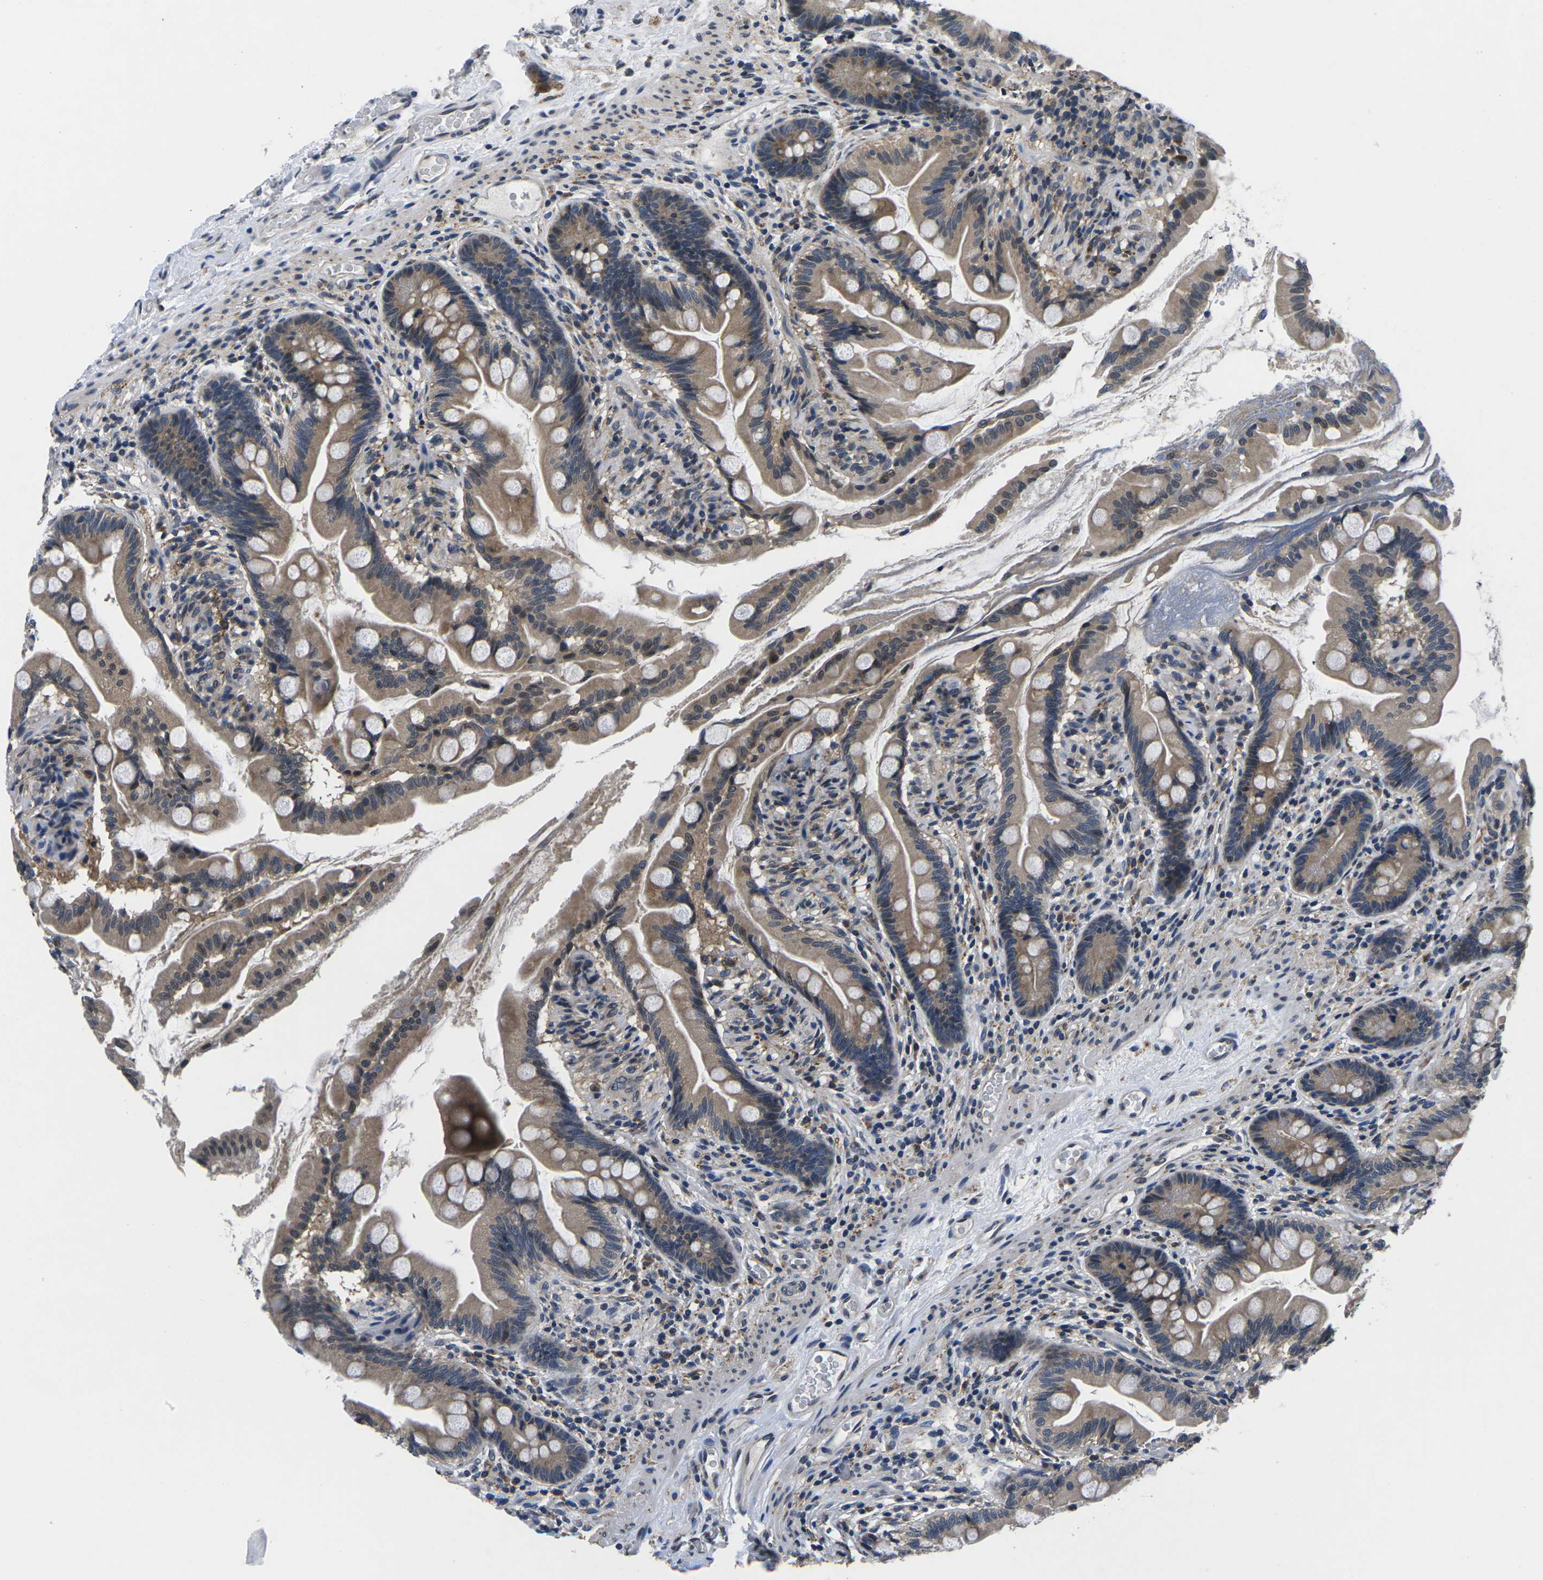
{"staining": {"intensity": "moderate", "quantity": ">75%", "location": "cytoplasmic/membranous,nuclear"}, "tissue": "small intestine", "cell_type": "Glandular cells", "image_type": "normal", "snomed": [{"axis": "morphology", "description": "Normal tissue, NOS"}, {"axis": "topography", "description": "Small intestine"}], "caption": "Moderate cytoplasmic/membranous,nuclear protein positivity is seen in approximately >75% of glandular cells in small intestine. Immunohistochemistry stains the protein in brown and the nuclei are stained blue.", "gene": "SNX10", "patient": {"sex": "female", "age": 56}}